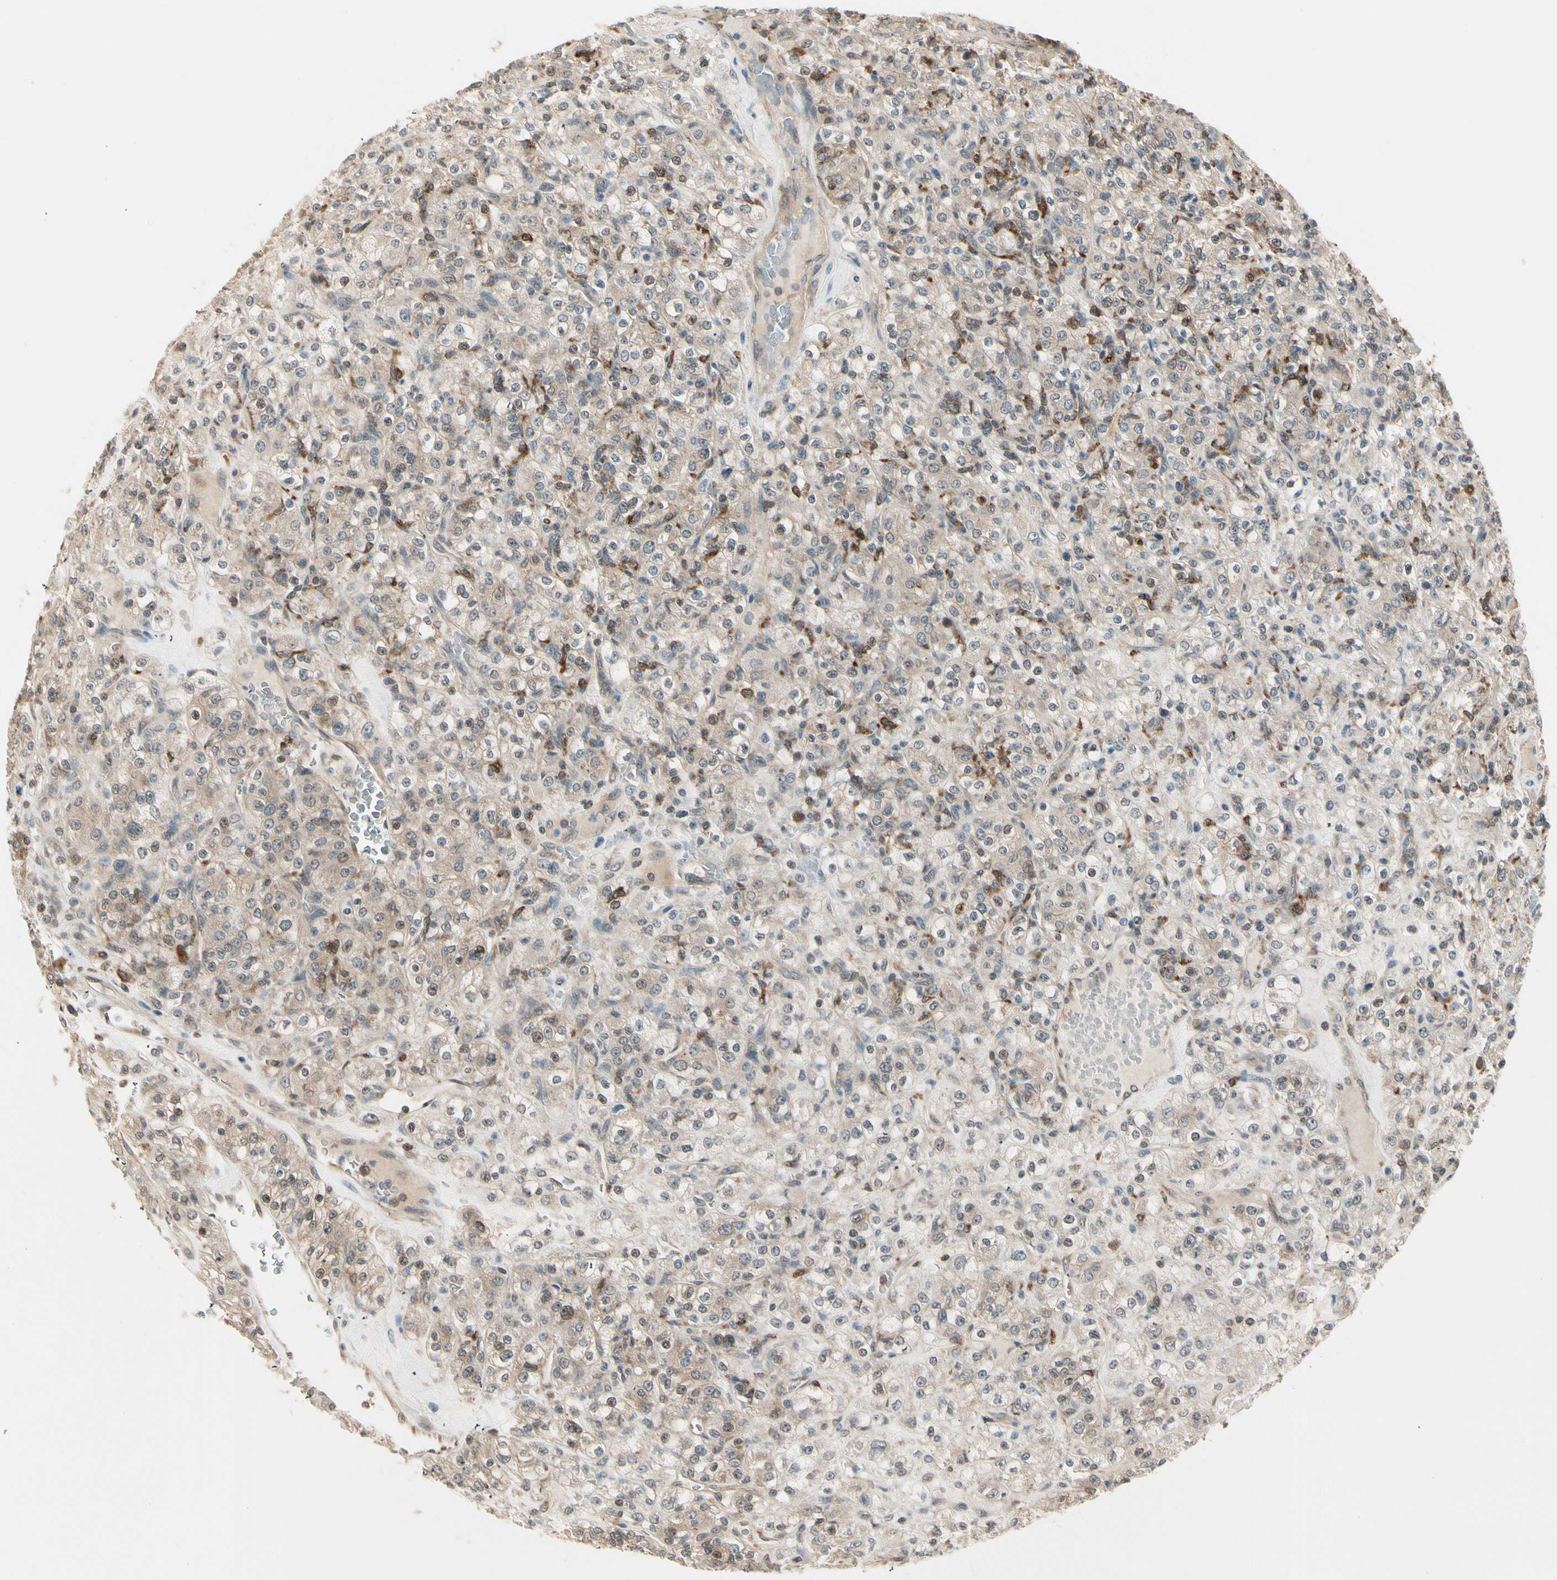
{"staining": {"intensity": "weak", "quantity": "25%-75%", "location": "cytoplasmic/membranous"}, "tissue": "renal cancer", "cell_type": "Tumor cells", "image_type": "cancer", "snomed": [{"axis": "morphology", "description": "Normal tissue, NOS"}, {"axis": "morphology", "description": "Adenocarcinoma, NOS"}, {"axis": "topography", "description": "Kidney"}], "caption": "About 25%-75% of tumor cells in adenocarcinoma (renal) display weak cytoplasmic/membranous protein positivity as visualized by brown immunohistochemical staining.", "gene": "OXSR1", "patient": {"sex": "female", "age": 72}}